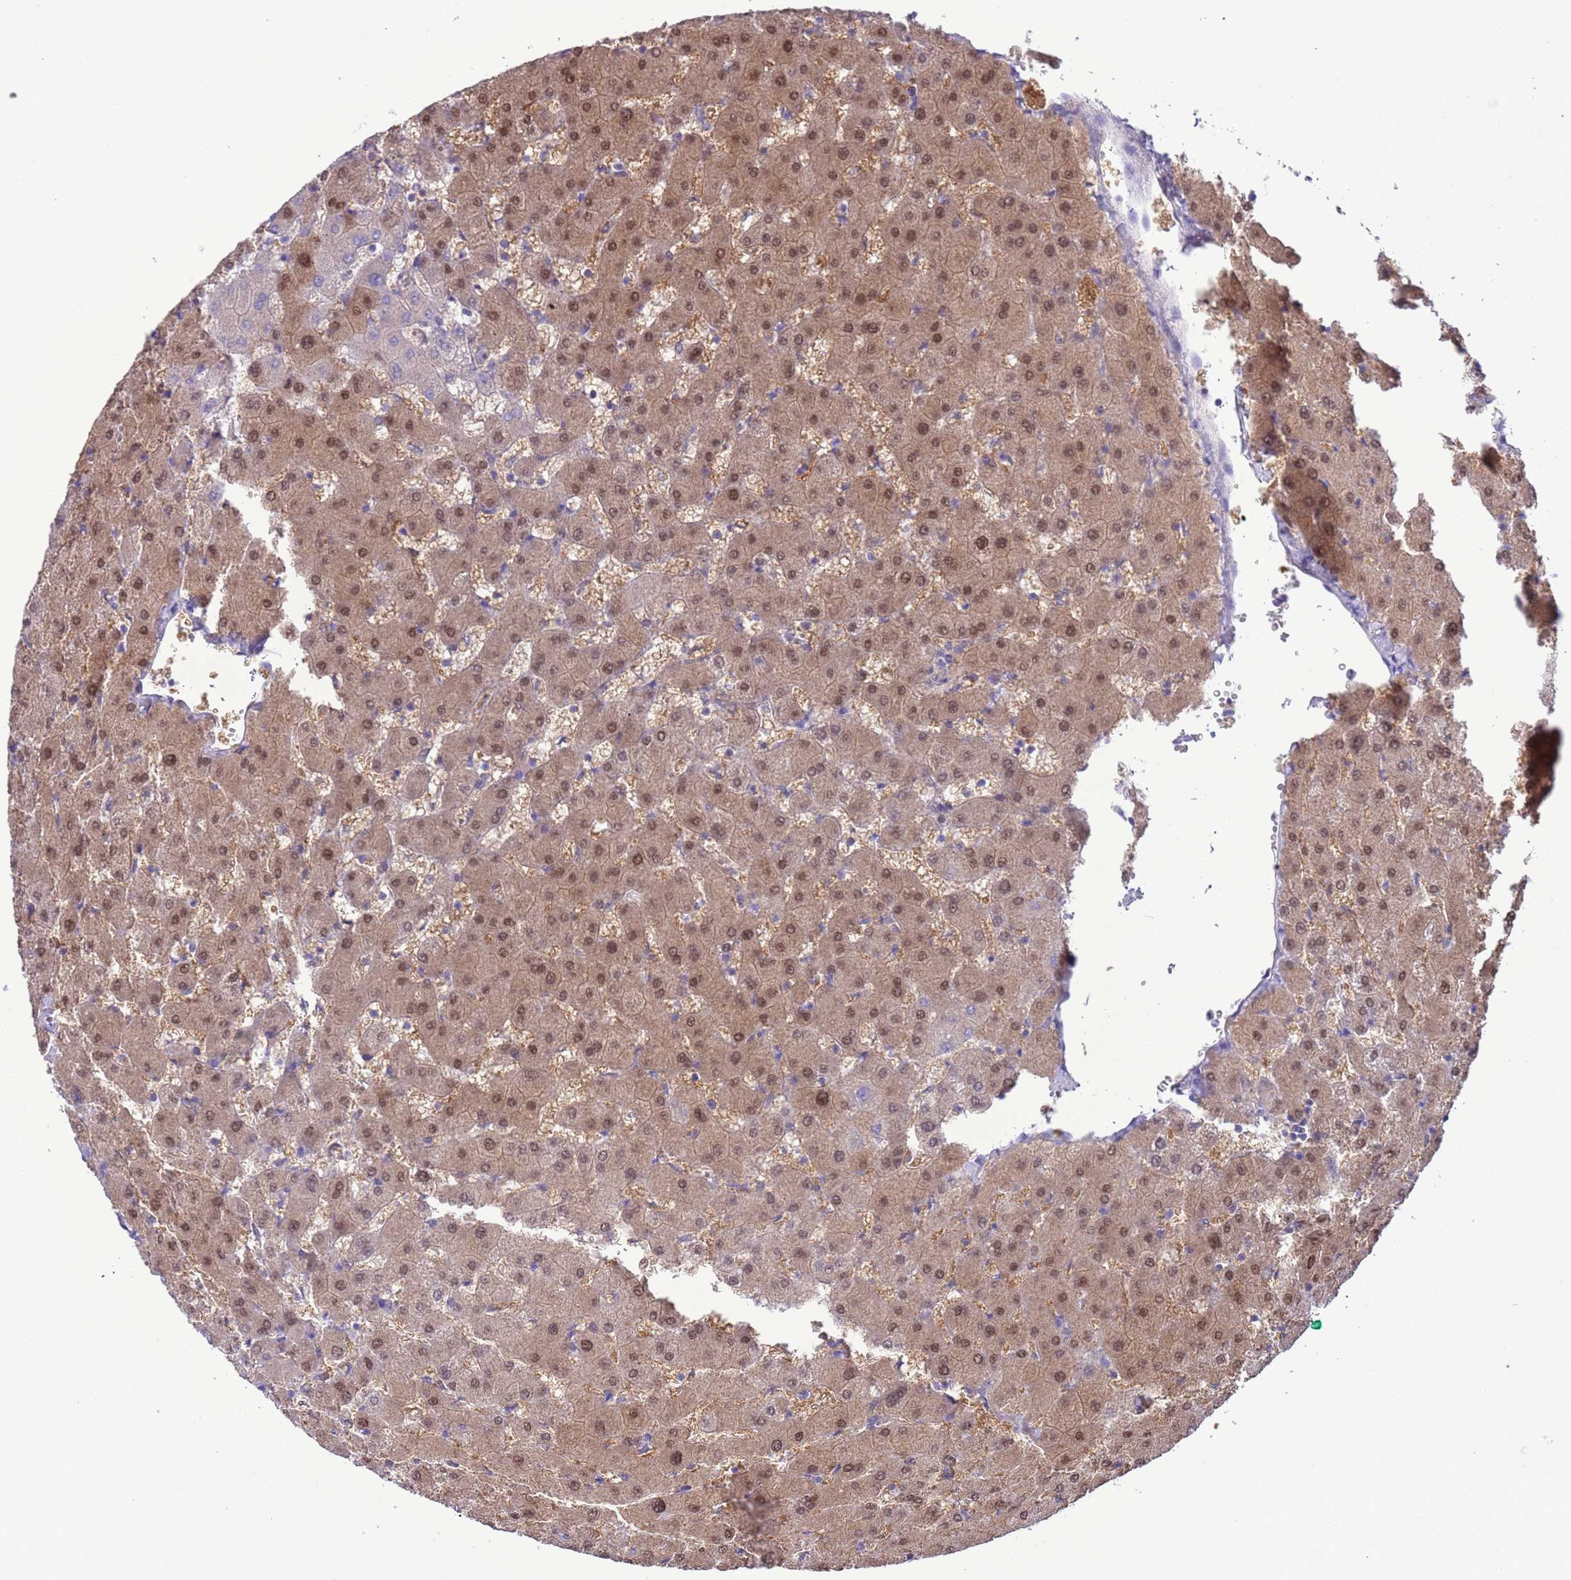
{"staining": {"intensity": "negative", "quantity": "none", "location": "none"}, "tissue": "liver", "cell_type": "Cholangiocytes", "image_type": "normal", "snomed": [{"axis": "morphology", "description": "Normal tissue, NOS"}, {"axis": "topography", "description": "Liver"}], "caption": "High magnification brightfield microscopy of normal liver stained with DAB (brown) and counterstained with hematoxylin (blue): cholangiocytes show no significant staining.", "gene": "GSTM1", "patient": {"sex": "female", "age": 63}}